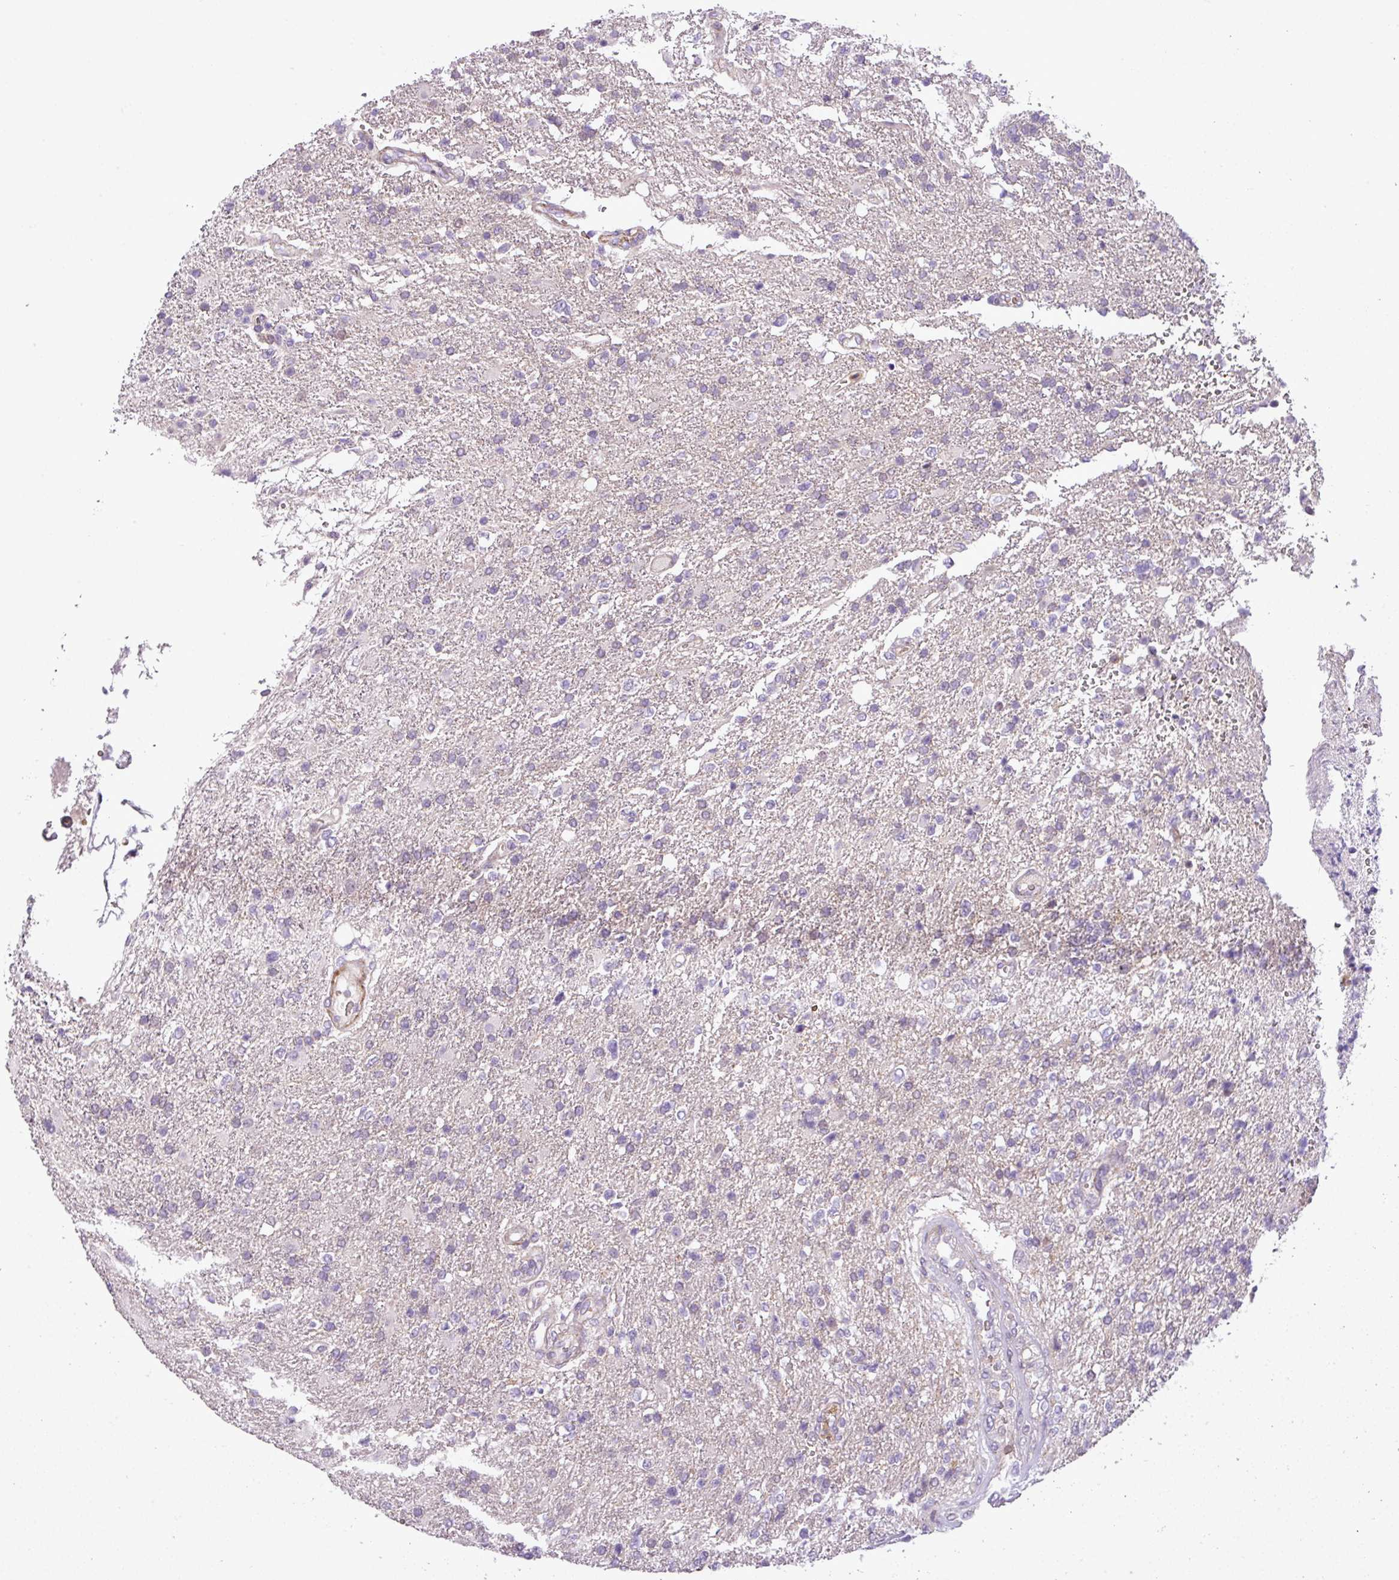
{"staining": {"intensity": "moderate", "quantity": "<25%", "location": "nuclear"}, "tissue": "glioma", "cell_type": "Tumor cells", "image_type": "cancer", "snomed": [{"axis": "morphology", "description": "Glioma, malignant, High grade"}, {"axis": "topography", "description": "Brain"}], "caption": "Tumor cells show low levels of moderate nuclear staining in approximately <25% of cells in human glioma.", "gene": "NBEAL2", "patient": {"sex": "male", "age": 56}}